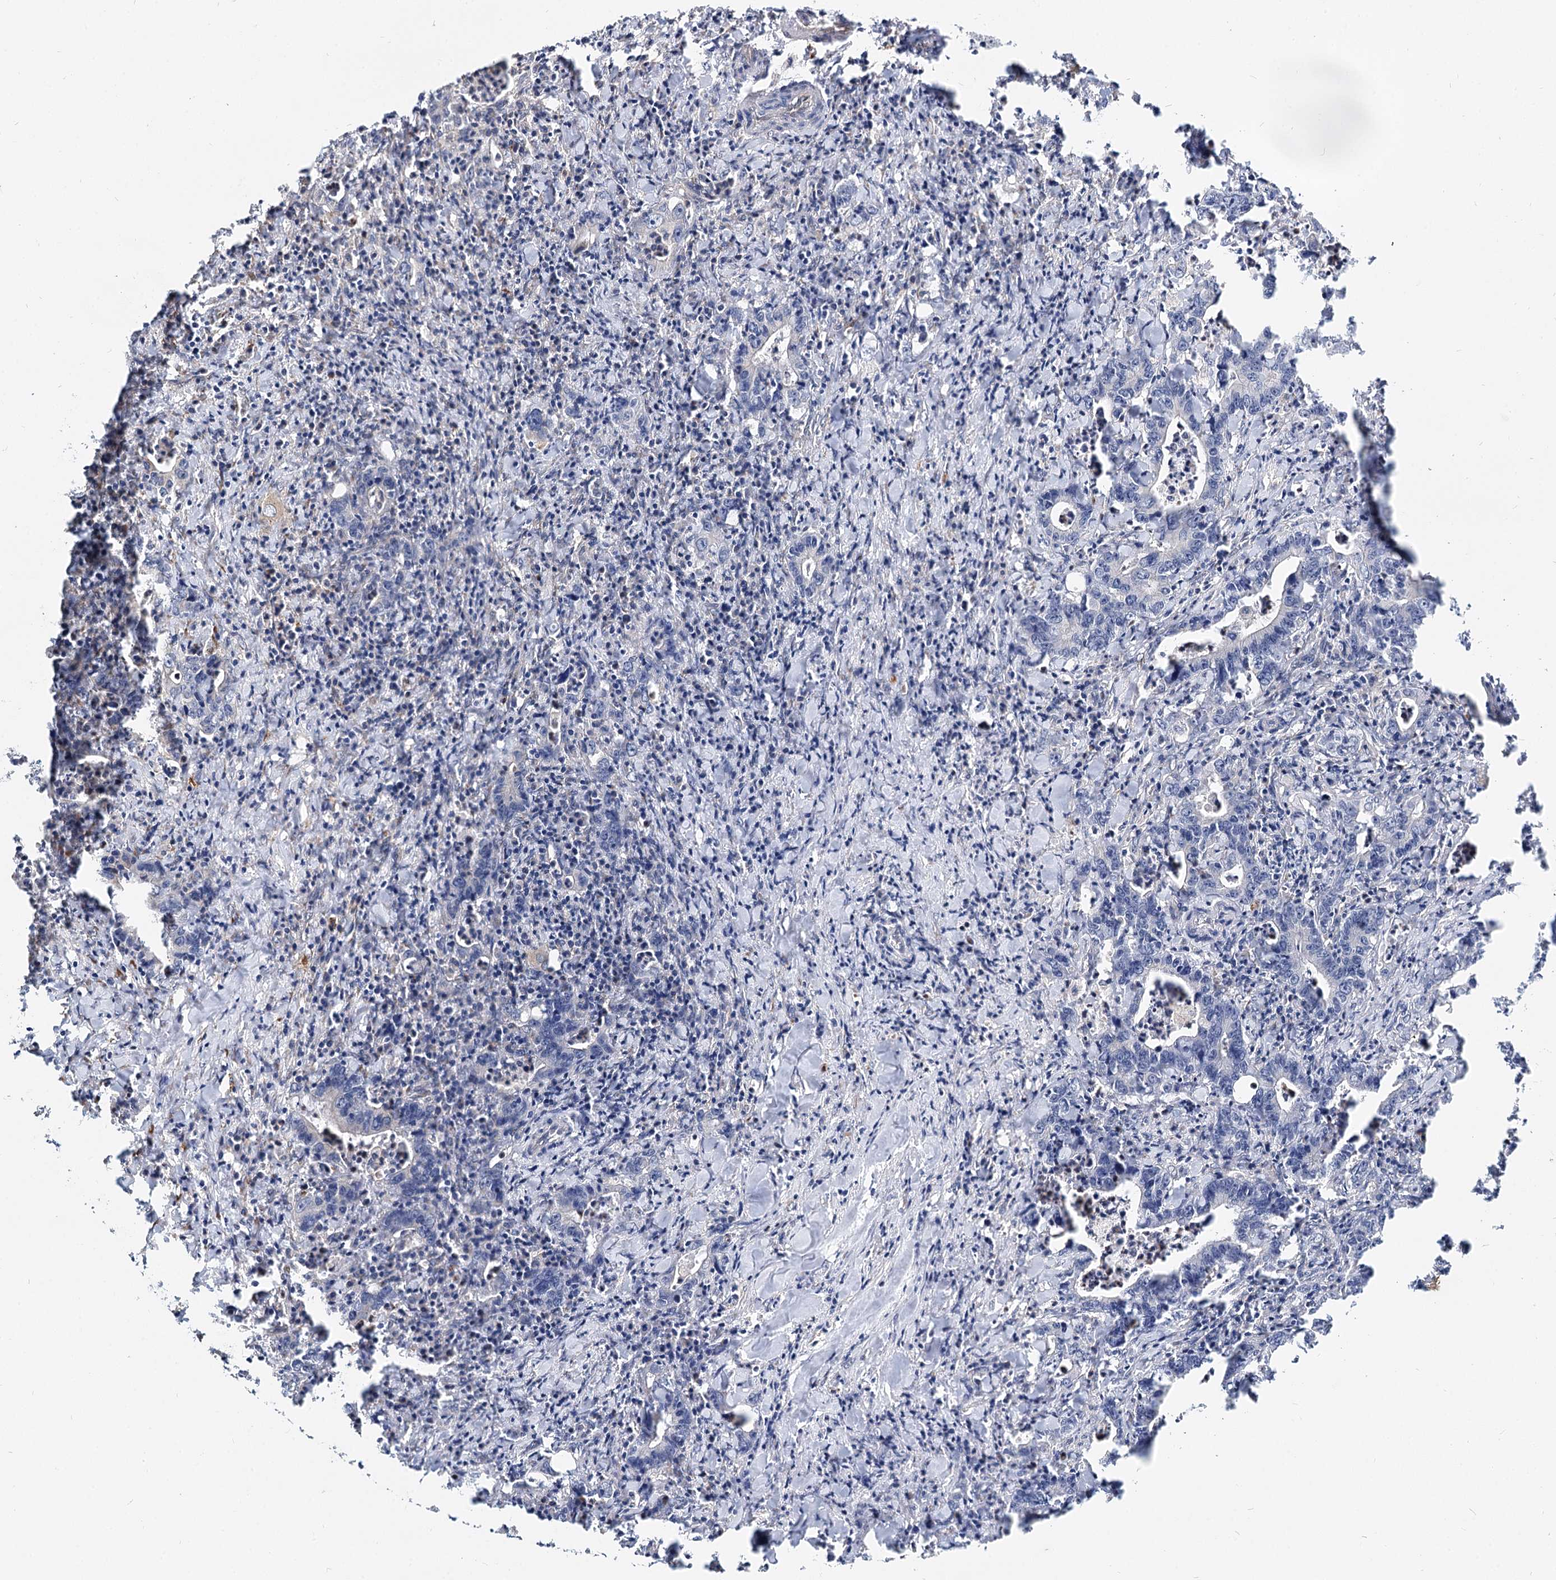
{"staining": {"intensity": "negative", "quantity": "none", "location": "none"}, "tissue": "colorectal cancer", "cell_type": "Tumor cells", "image_type": "cancer", "snomed": [{"axis": "morphology", "description": "Adenocarcinoma, NOS"}, {"axis": "topography", "description": "Colon"}], "caption": "Immunohistochemical staining of human colorectal cancer (adenocarcinoma) shows no significant expression in tumor cells.", "gene": "SPART", "patient": {"sex": "female", "age": 75}}